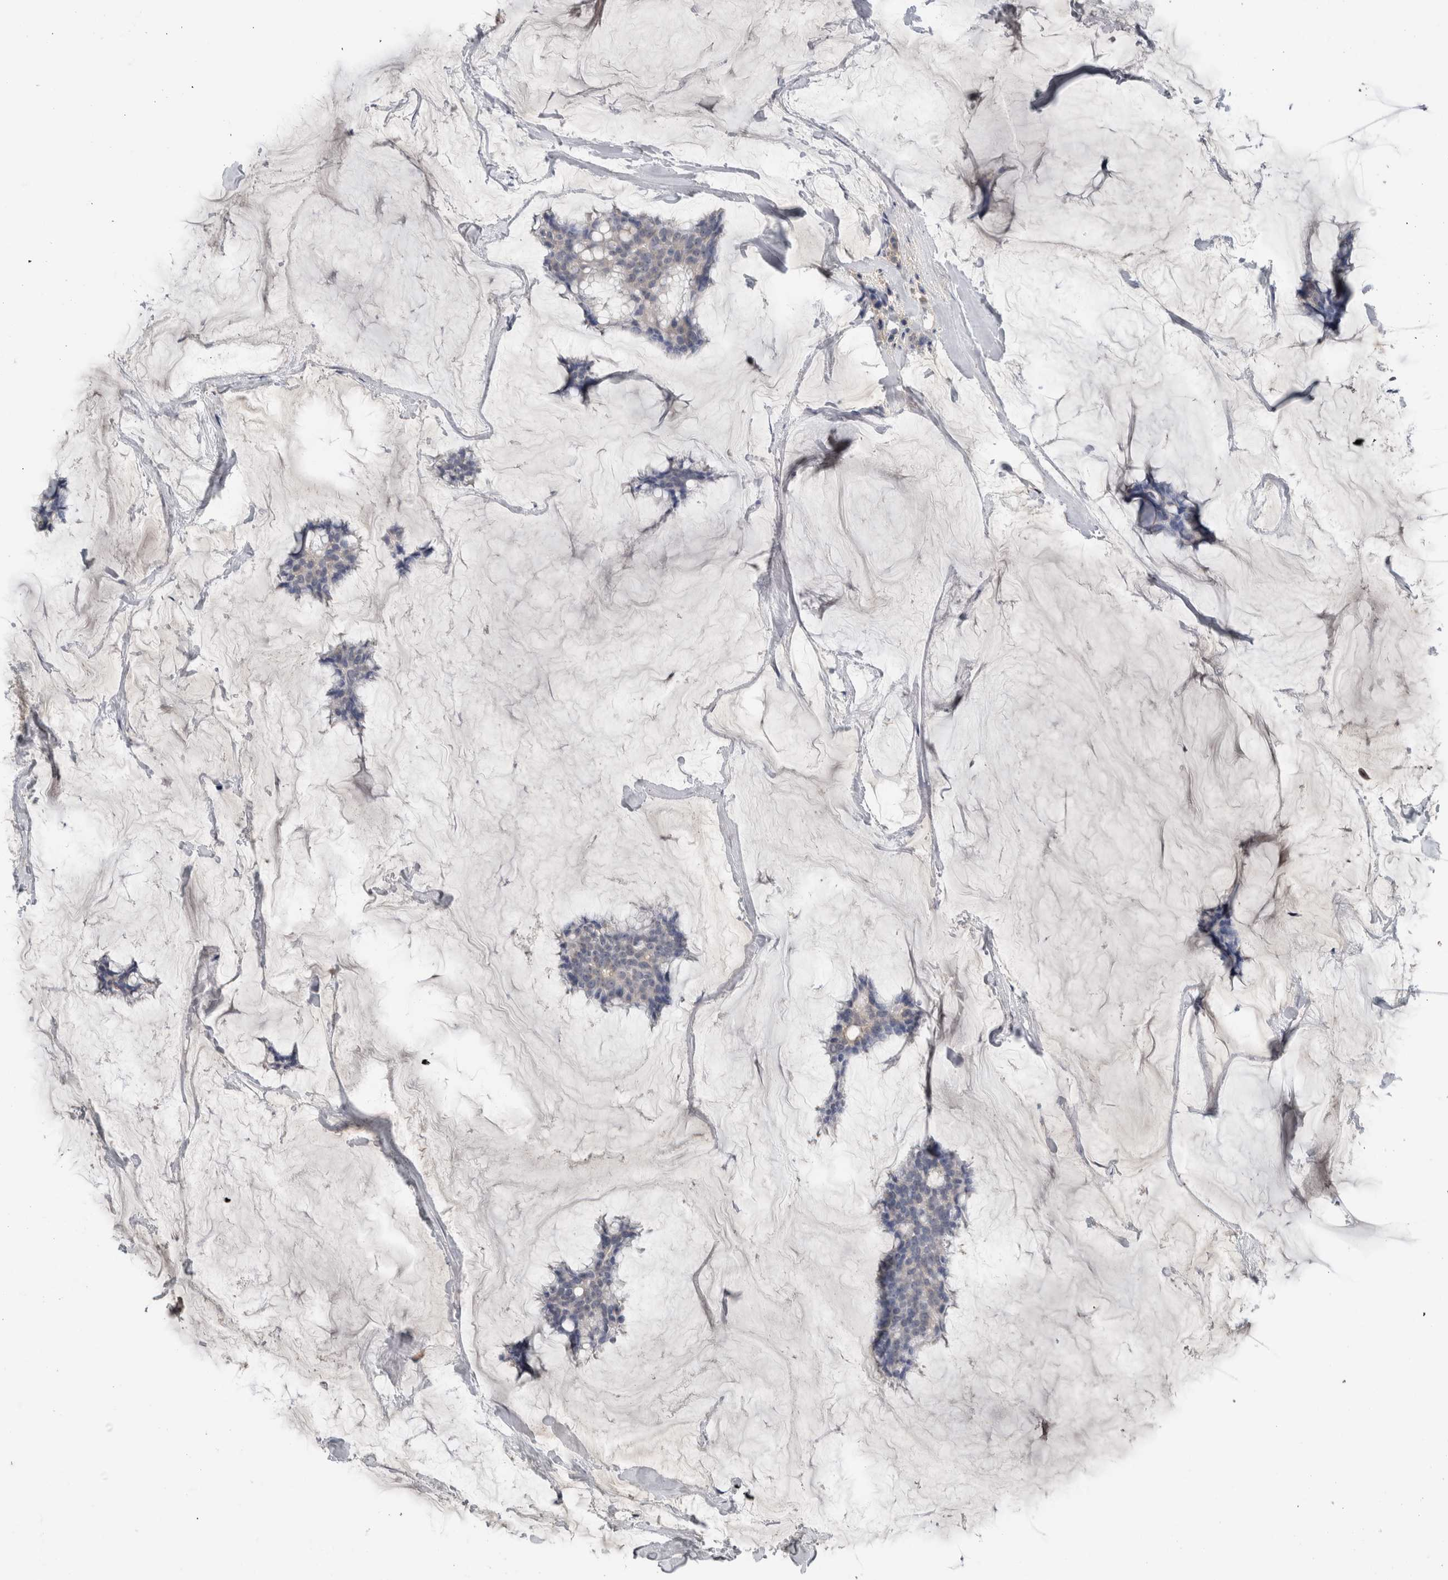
{"staining": {"intensity": "negative", "quantity": "none", "location": "none"}, "tissue": "breast cancer", "cell_type": "Tumor cells", "image_type": "cancer", "snomed": [{"axis": "morphology", "description": "Duct carcinoma"}, {"axis": "topography", "description": "Breast"}], "caption": "Breast cancer (intraductal carcinoma) was stained to show a protein in brown. There is no significant staining in tumor cells.", "gene": "CRNN", "patient": {"sex": "female", "age": 93}}